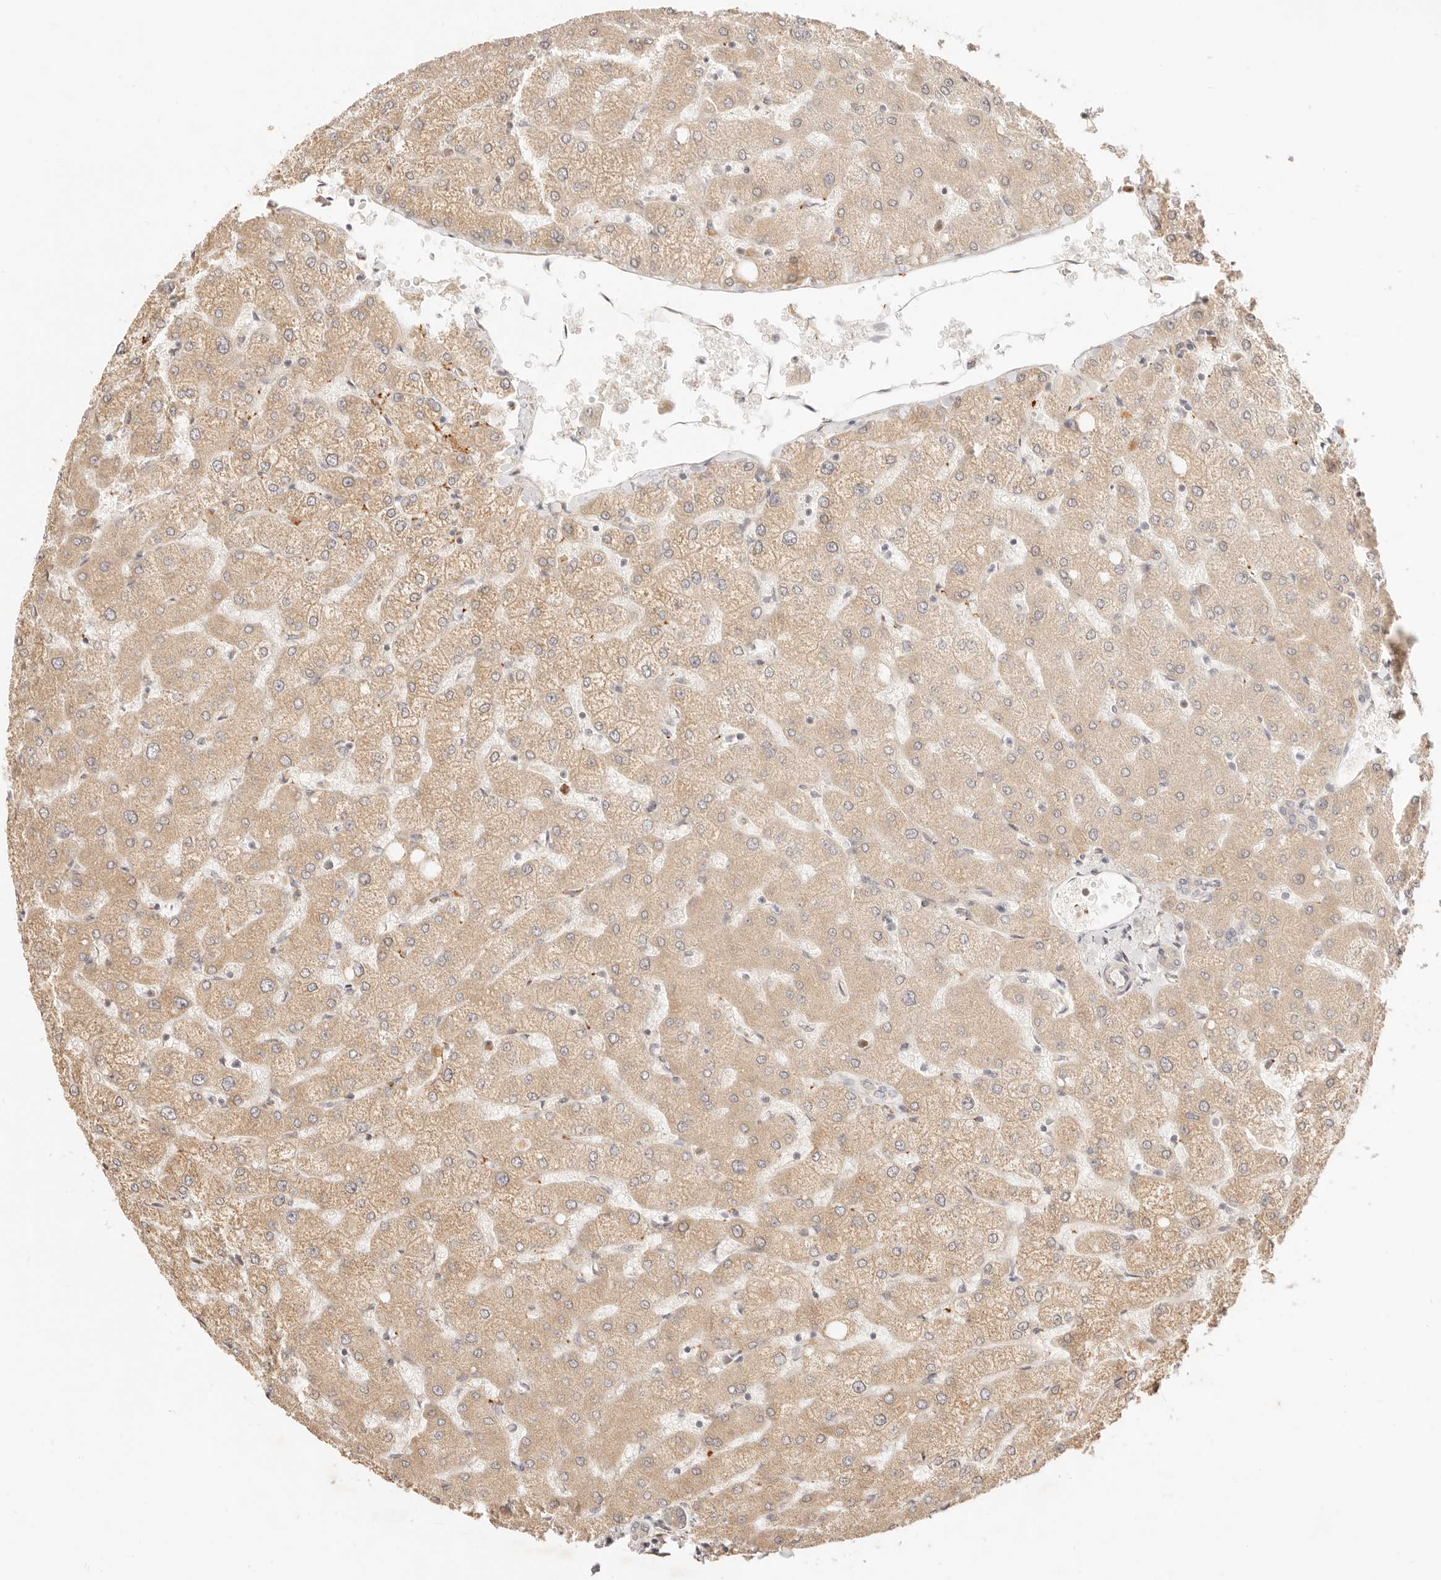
{"staining": {"intensity": "weak", "quantity": "25%-75%", "location": "cytoplasmic/membranous"}, "tissue": "liver", "cell_type": "Cholangiocytes", "image_type": "normal", "snomed": [{"axis": "morphology", "description": "Normal tissue, NOS"}, {"axis": "topography", "description": "Liver"}], "caption": "IHC staining of unremarkable liver, which shows low levels of weak cytoplasmic/membranous staining in about 25%-75% of cholangiocytes indicating weak cytoplasmic/membranous protein positivity. The staining was performed using DAB (brown) for protein detection and nuclei were counterstained in hematoxylin (blue).", "gene": "UBXN10", "patient": {"sex": "female", "age": 54}}